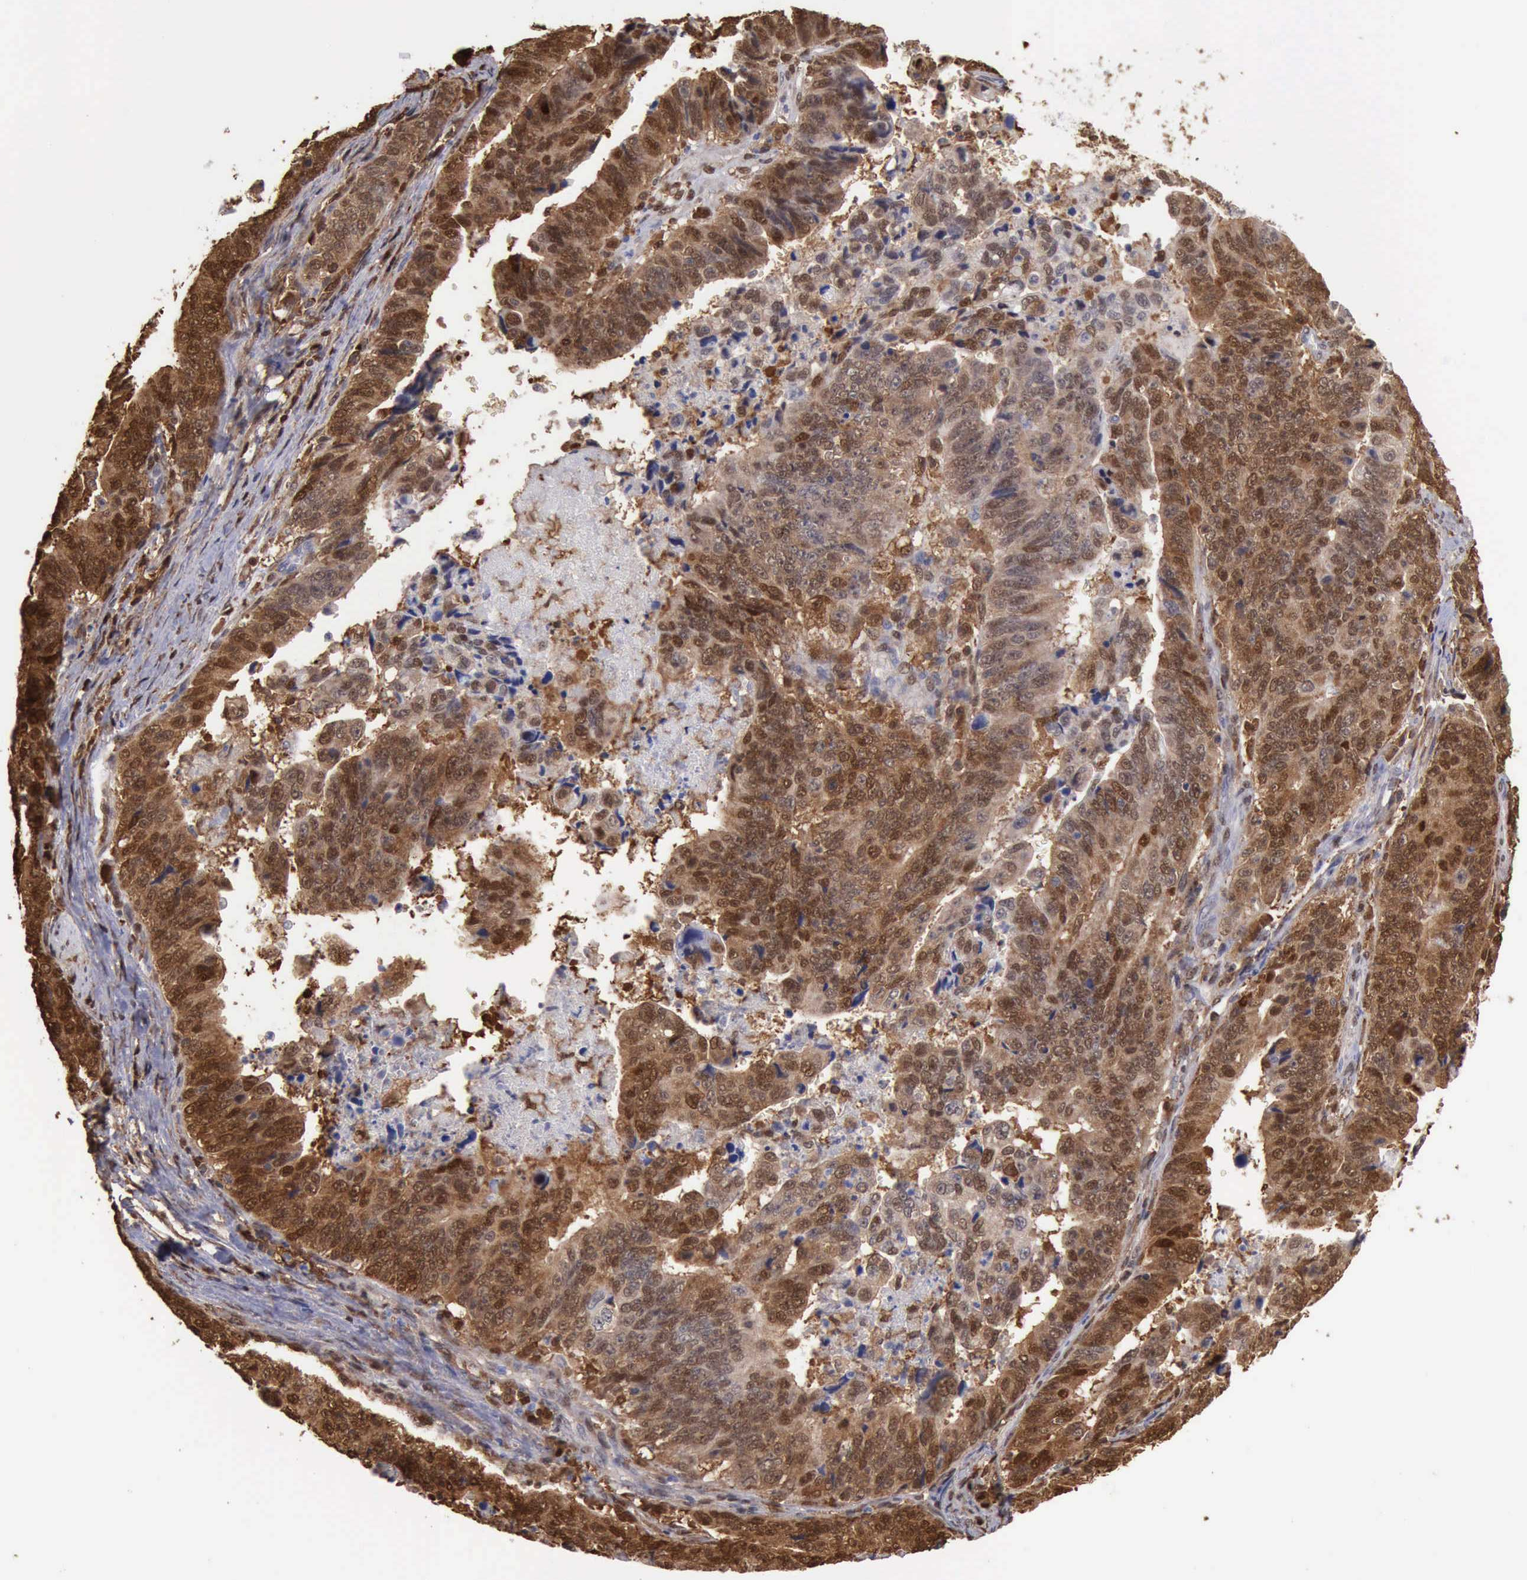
{"staining": {"intensity": "moderate", "quantity": "25%-75%", "location": "cytoplasmic/membranous,nuclear"}, "tissue": "stomach cancer", "cell_type": "Tumor cells", "image_type": "cancer", "snomed": [{"axis": "morphology", "description": "Adenocarcinoma, NOS"}, {"axis": "topography", "description": "Stomach, upper"}], "caption": "Stomach cancer (adenocarcinoma) stained for a protein (brown) exhibits moderate cytoplasmic/membranous and nuclear positive positivity in about 25%-75% of tumor cells.", "gene": "STAT1", "patient": {"sex": "female", "age": 50}}